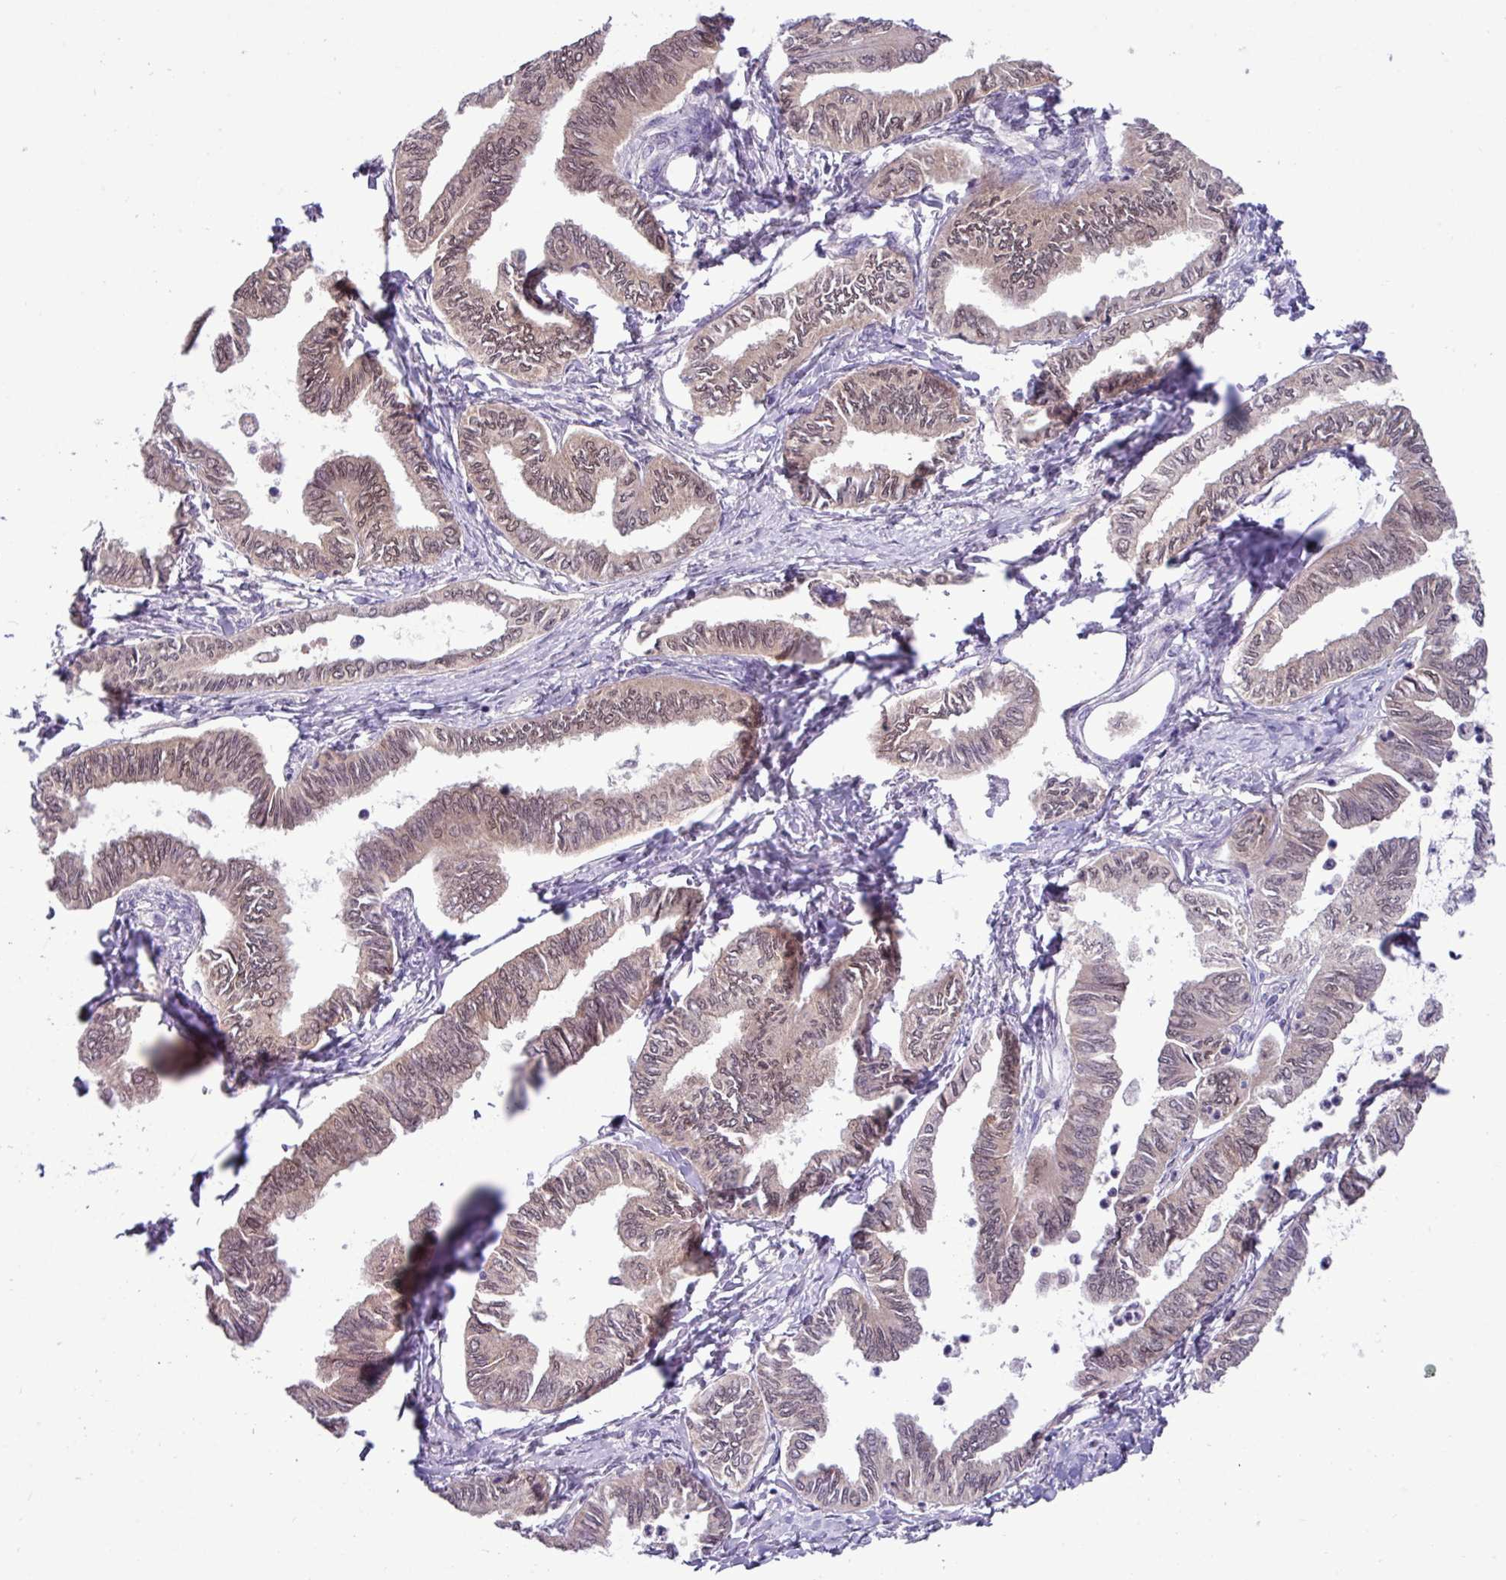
{"staining": {"intensity": "moderate", "quantity": ">75%", "location": "nuclear"}, "tissue": "ovarian cancer", "cell_type": "Tumor cells", "image_type": "cancer", "snomed": [{"axis": "morphology", "description": "Carcinoma, endometroid"}, {"axis": "topography", "description": "Ovary"}], "caption": "IHC (DAB (3,3'-diaminobenzidine)) staining of human ovarian endometroid carcinoma shows moderate nuclear protein staining in approximately >75% of tumor cells. Using DAB (brown) and hematoxylin (blue) stains, captured at high magnification using brightfield microscopy.", "gene": "PAX8", "patient": {"sex": "female", "age": 70}}